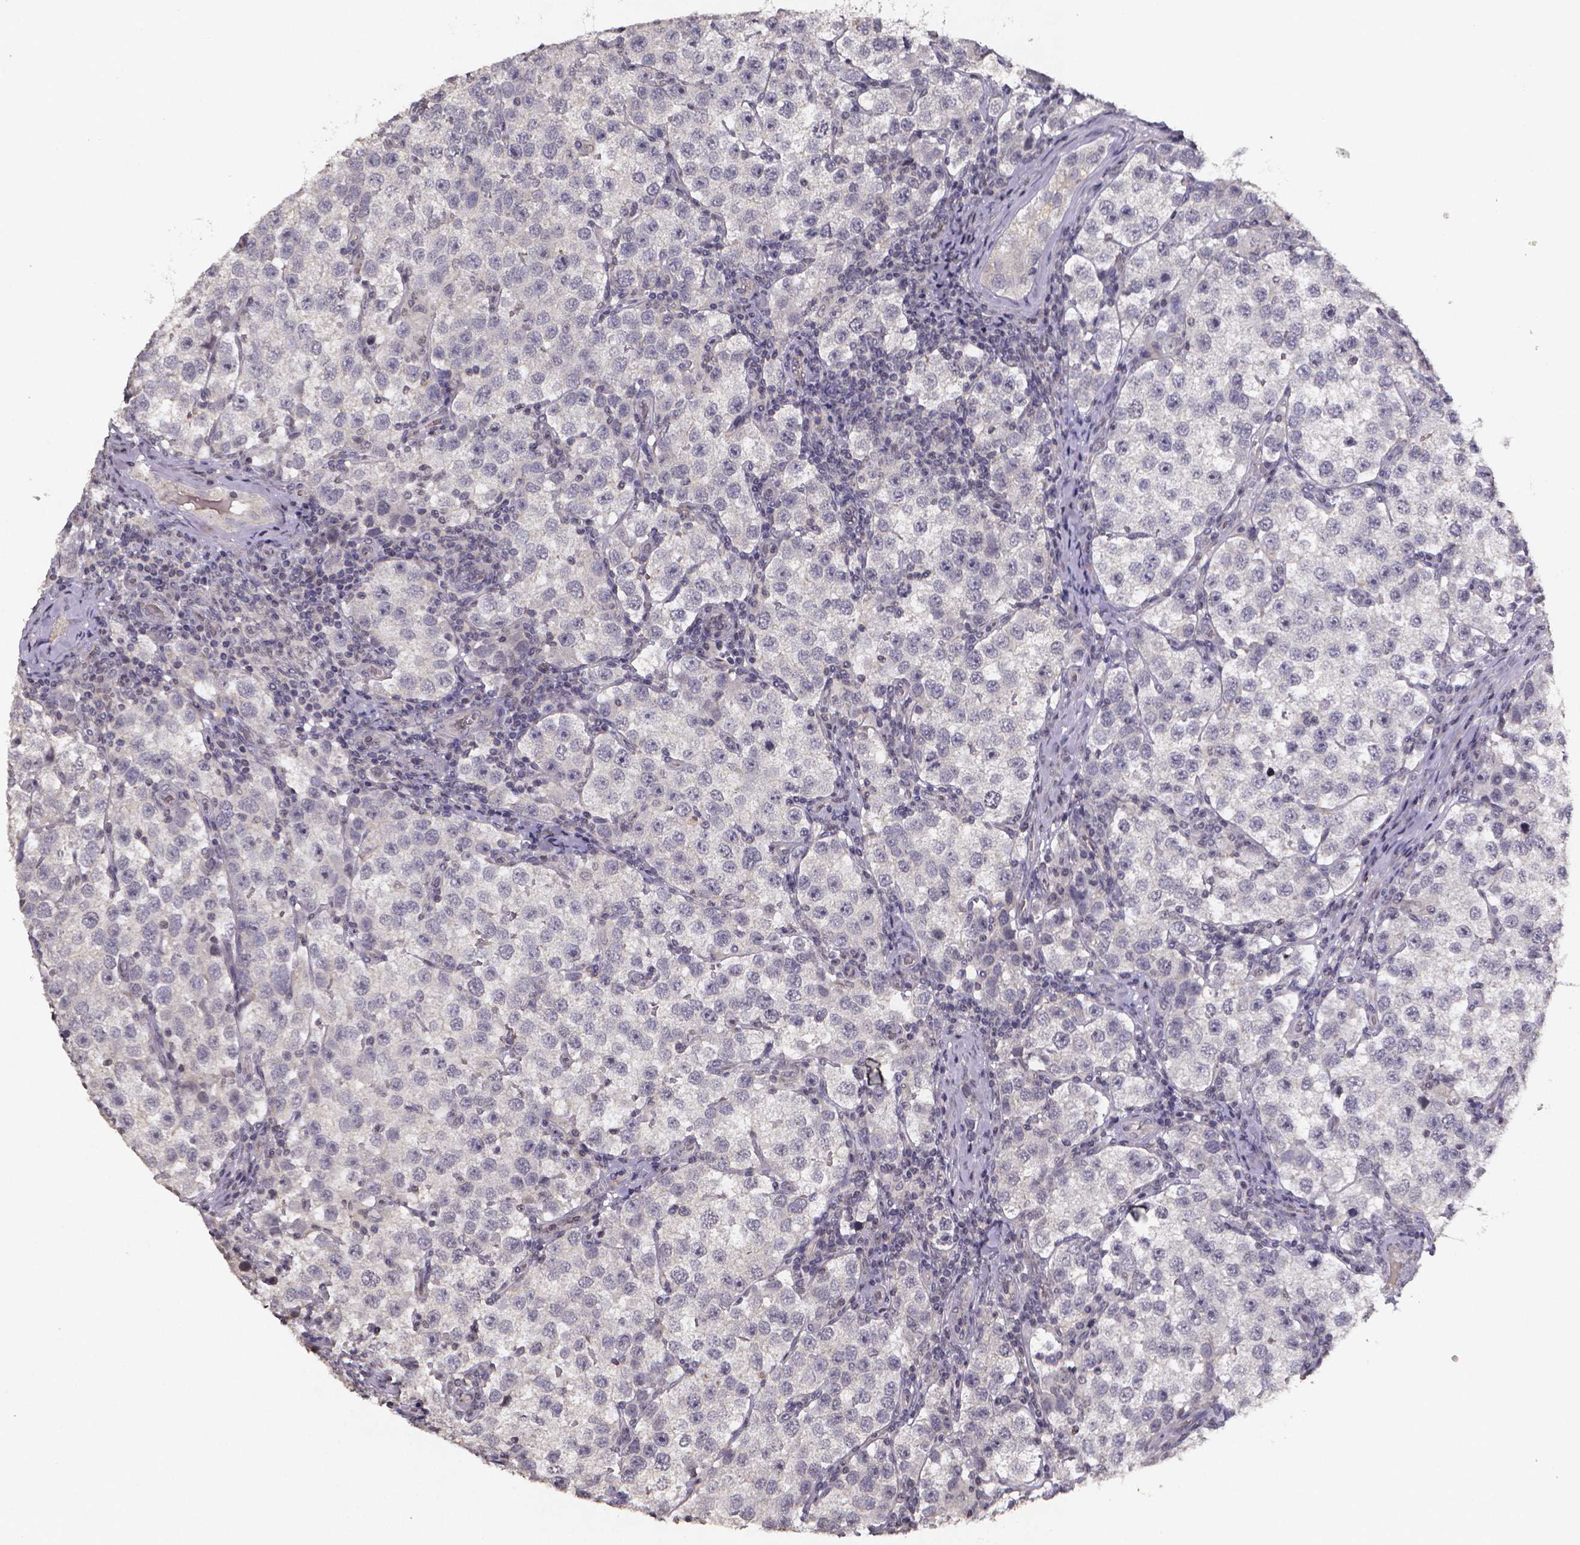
{"staining": {"intensity": "negative", "quantity": "none", "location": "none"}, "tissue": "testis cancer", "cell_type": "Tumor cells", "image_type": "cancer", "snomed": [{"axis": "morphology", "description": "Seminoma, NOS"}, {"axis": "topography", "description": "Testis"}], "caption": "IHC histopathology image of neoplastic tissue: human testis seminoma stained with DAB (3,3'-diaminobenzidine) exhibits no significant protein staining in tumor cells. Nuclei are stained in blue.", "gene": "TP73", "patient": {"sex": "male", "age": 37}}